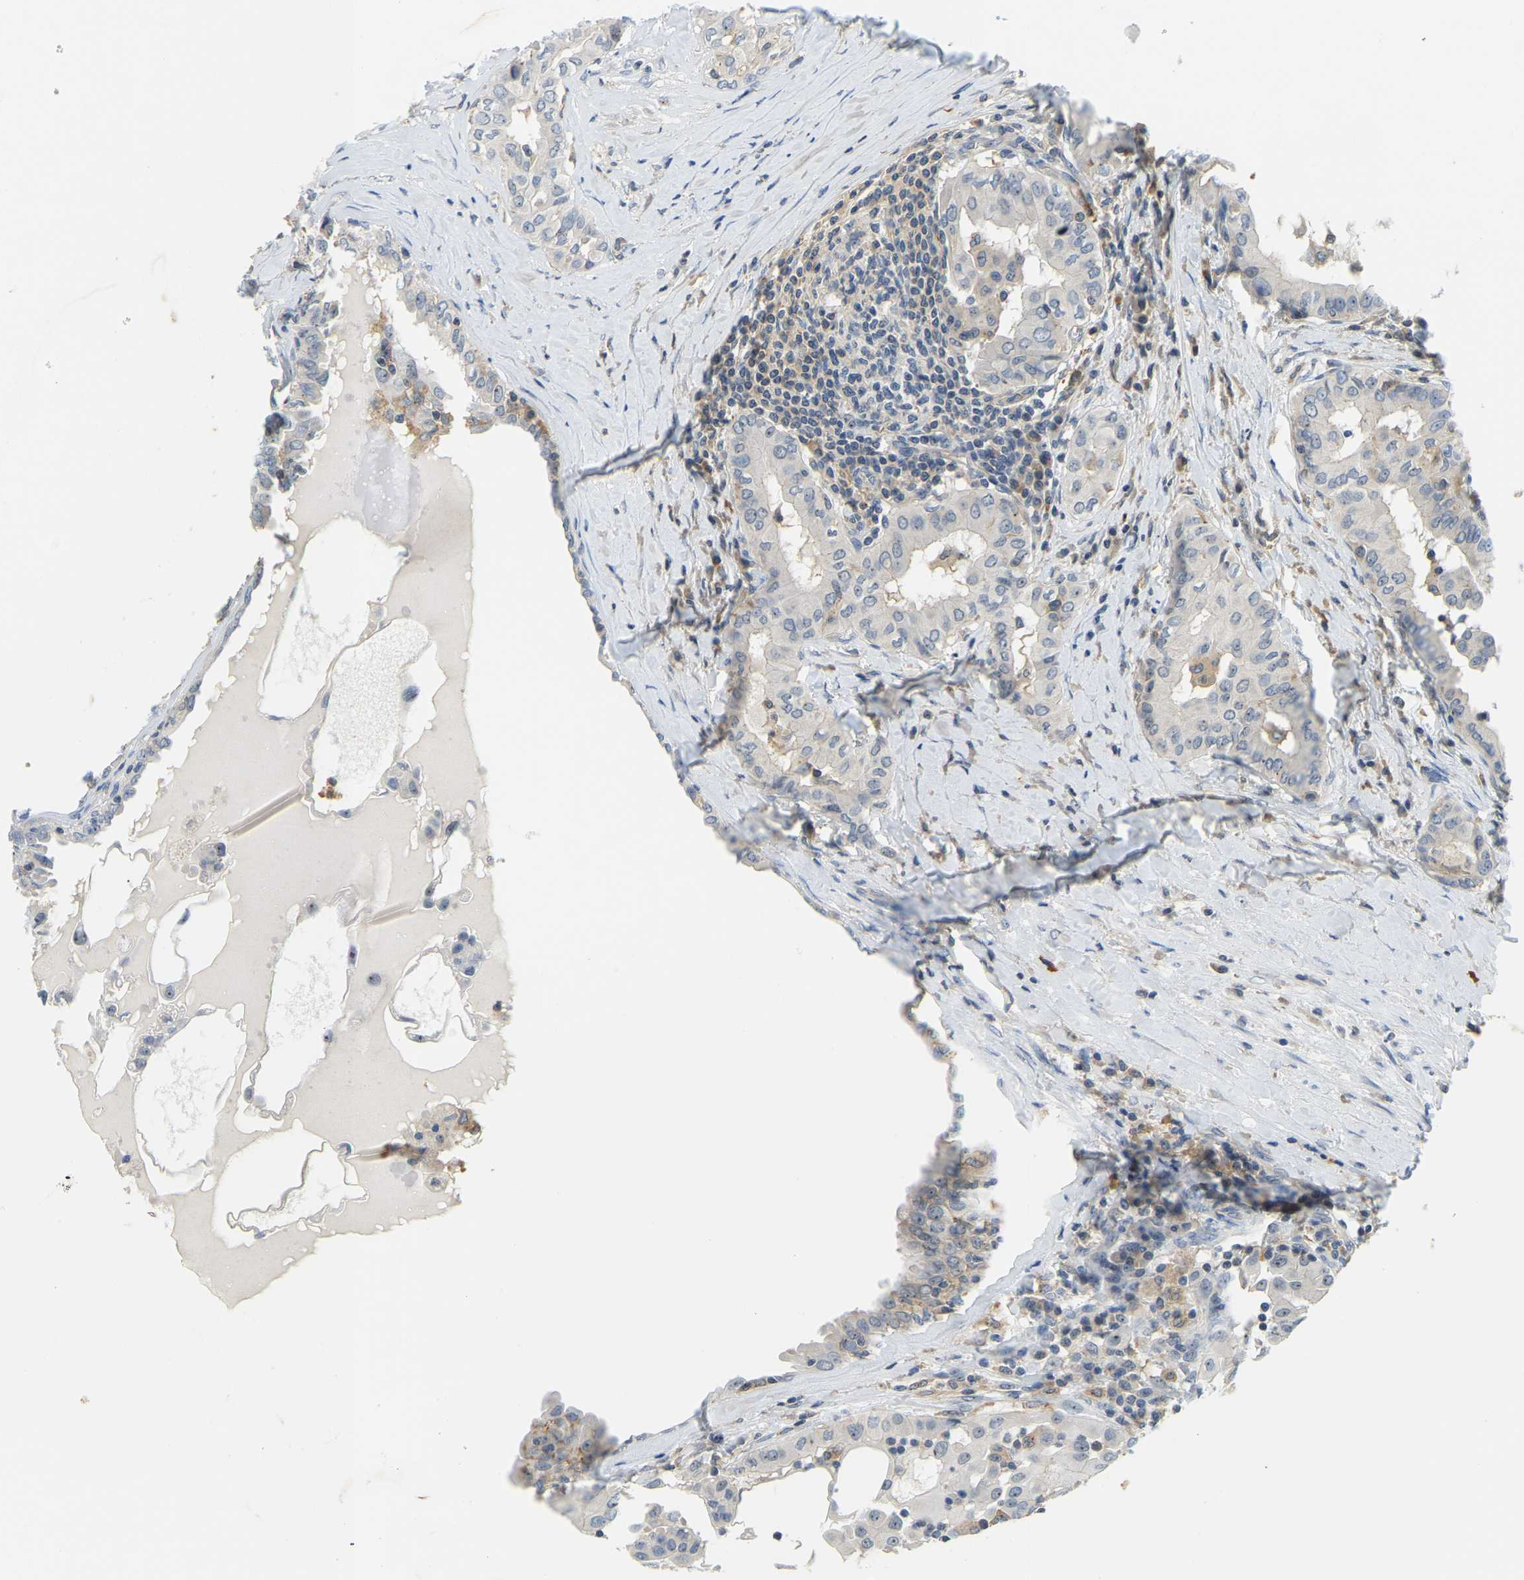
{"staining": {"intensity": "negative", "quantity": "none", "location": "none"}, "tissue": "thyroid cancer", "cell_type": "Tumor cells", "image_type": "cancer", "snomed": [{"axis": "morphology", "description": "Papillary adenocarcinoma, NOS"}, {"axis": "topography", "description": "Thyroid gland"}], "caption": "Image shows no protein positivity in tumor cells of thyroid cancer tissue. (DAB (3,3'-diaminobenzidine) immunohistochemistry visualized using brightfield microscopy, high magnification).", "gene": "RRP1", "patient": {"sex": "male", "age": 33}}